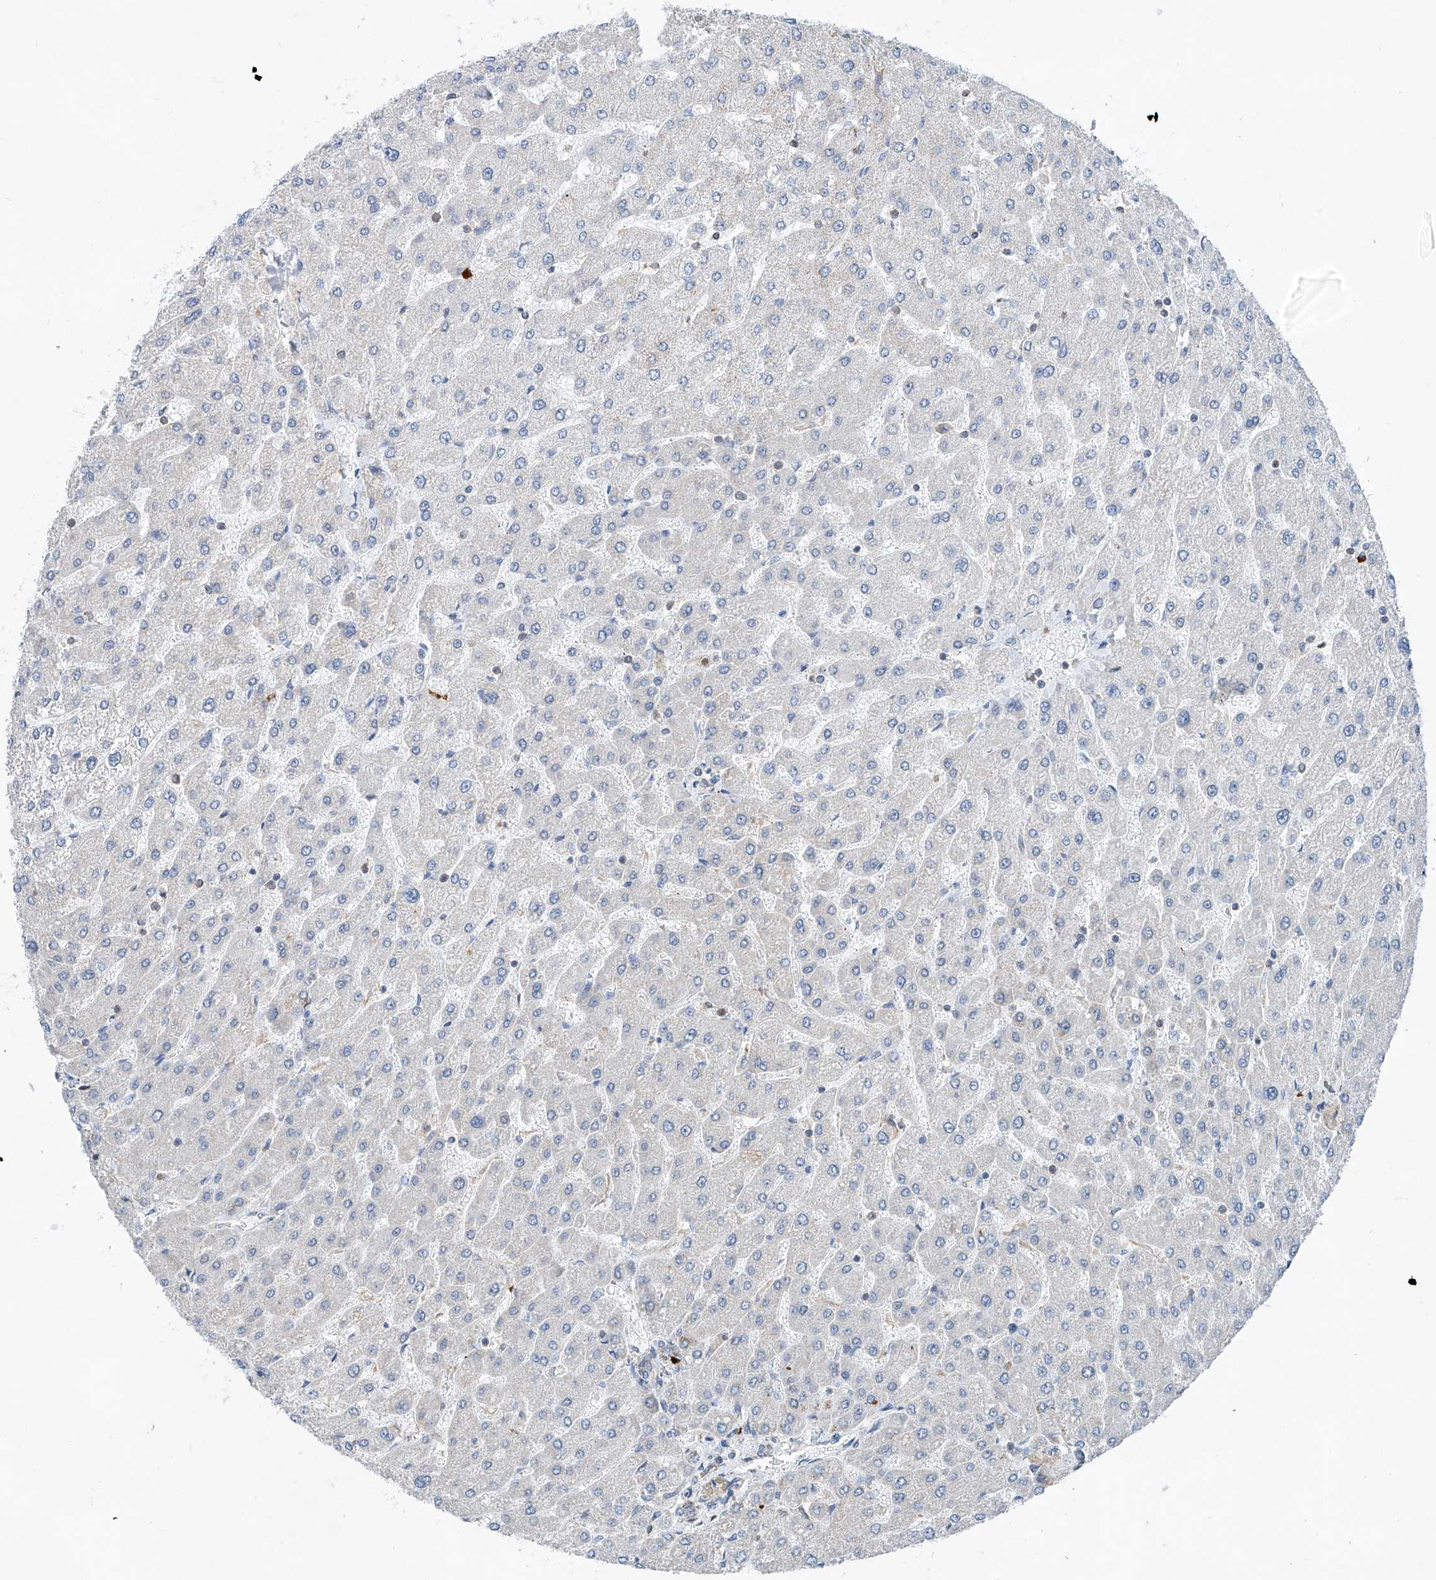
{"staining": {"intensity": "negative", "quantity": "none", "location": "none"}, "tissue": "liver", "cell_type": "Cholangiocytes", "image_type": "normal", "snomed": [{"axis": "morphology", "description": "Normal tissue, NOS"}, {"axis": "topography", "description": "Liver"}], "caption": "Human liver stained for a protein using immunohistochemistry displays no staining in cholangiocytes.", "gene": "KLF15", "patient": {"sex": "male", "age": 55}}